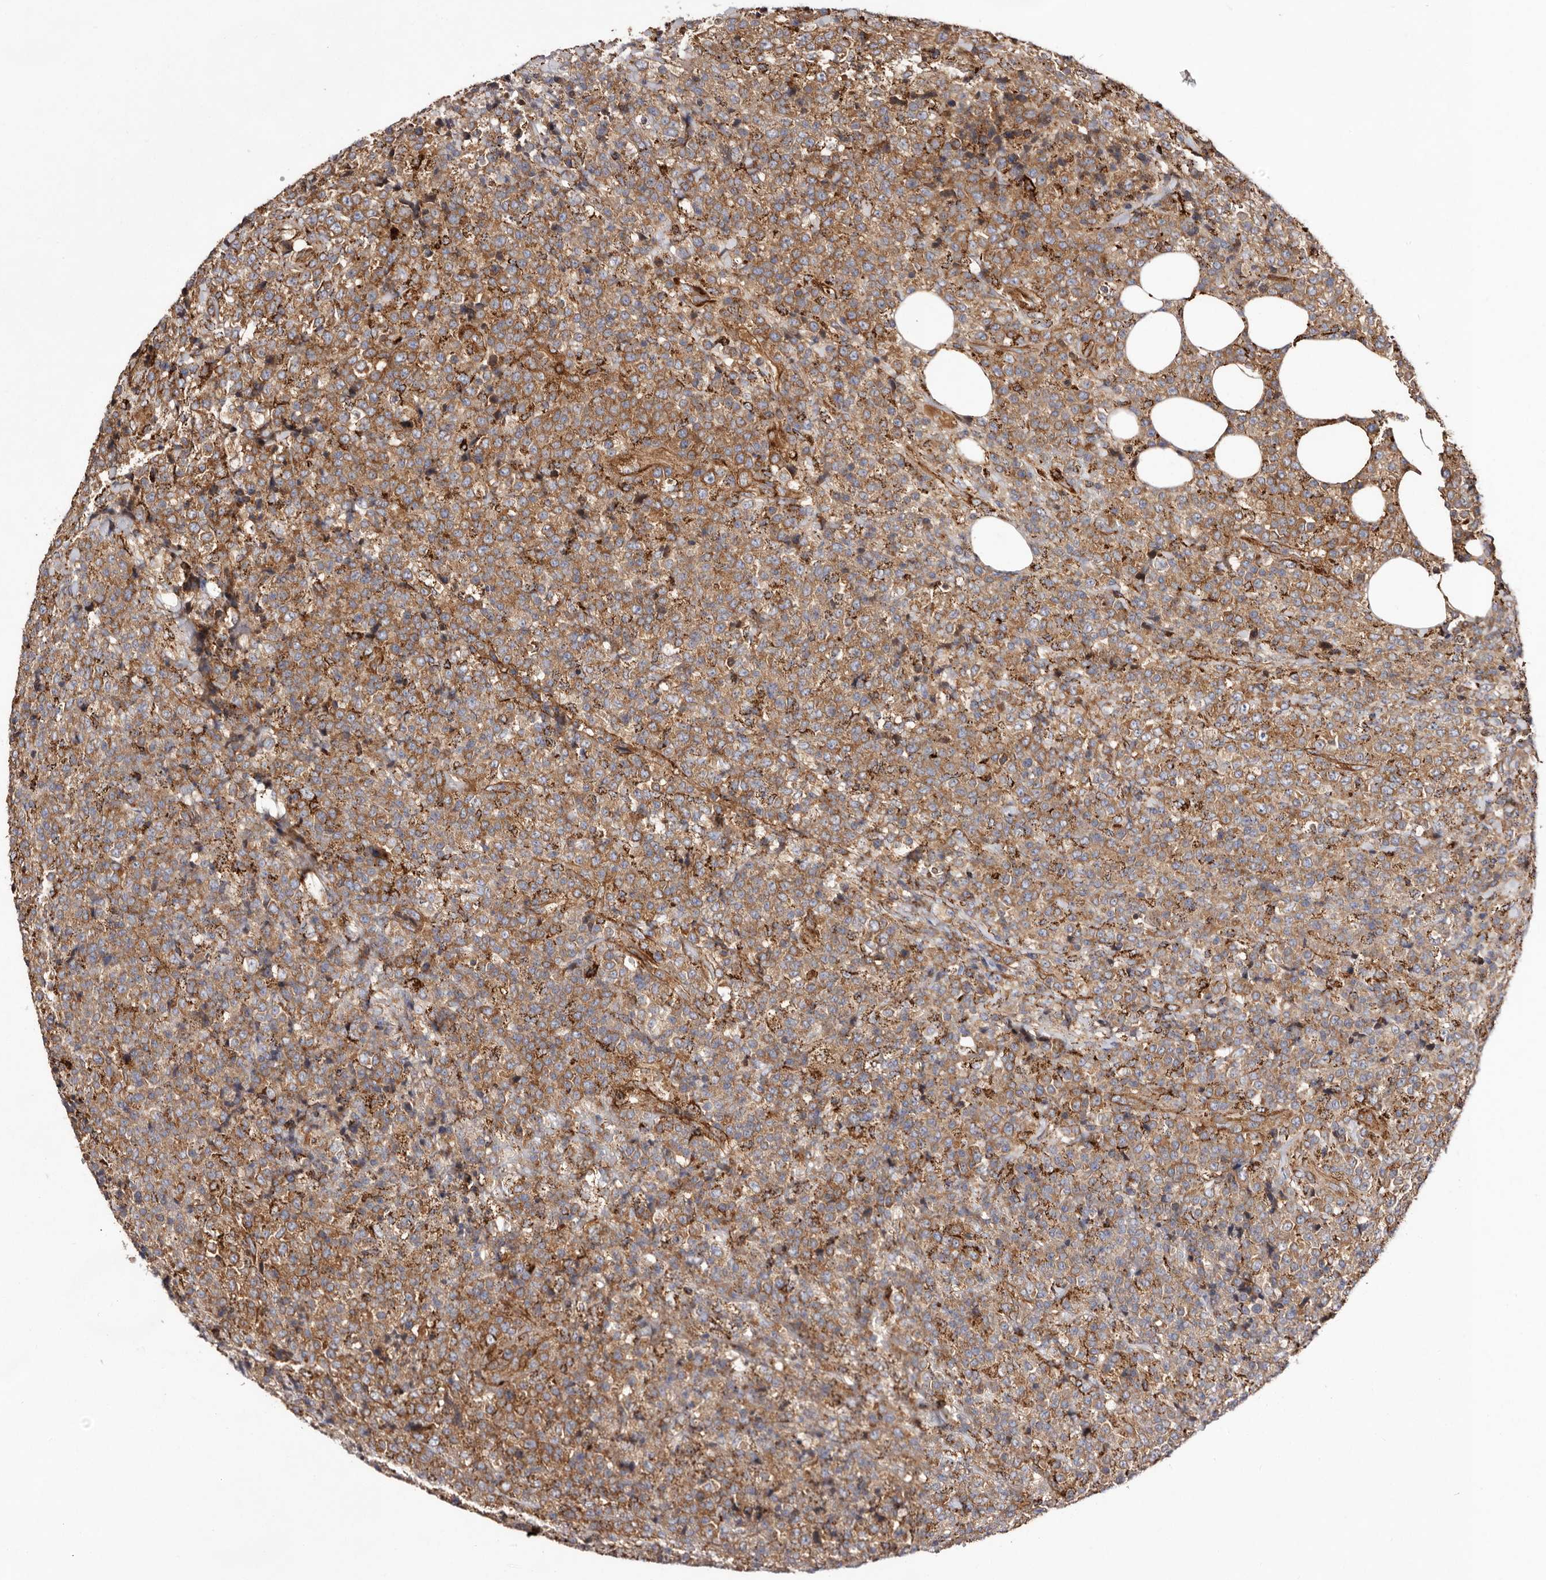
{"staining": {"intensity": "moderate", "quantity": ">75%", "location": "cytoplasmic/membranous"}, "tissue": "lymphoma", "cell_type": "Tumor cells", "image_type": "cancer", "snomed": [{"axis": "morphology", "description": "Malignant lymphoma, non-Hodgkin's type, High grade"}, {"axis": "topography", "description": "Lymph node"}], "caption": "High-grade malignant lymphoma, non-Hodgkin's type stained for a protein demonstrates moderate cytoplasmic/membranous positivity in tumor cells.", "gene": "LUZP1", "patient": {"sex": "male", "age": 13}}